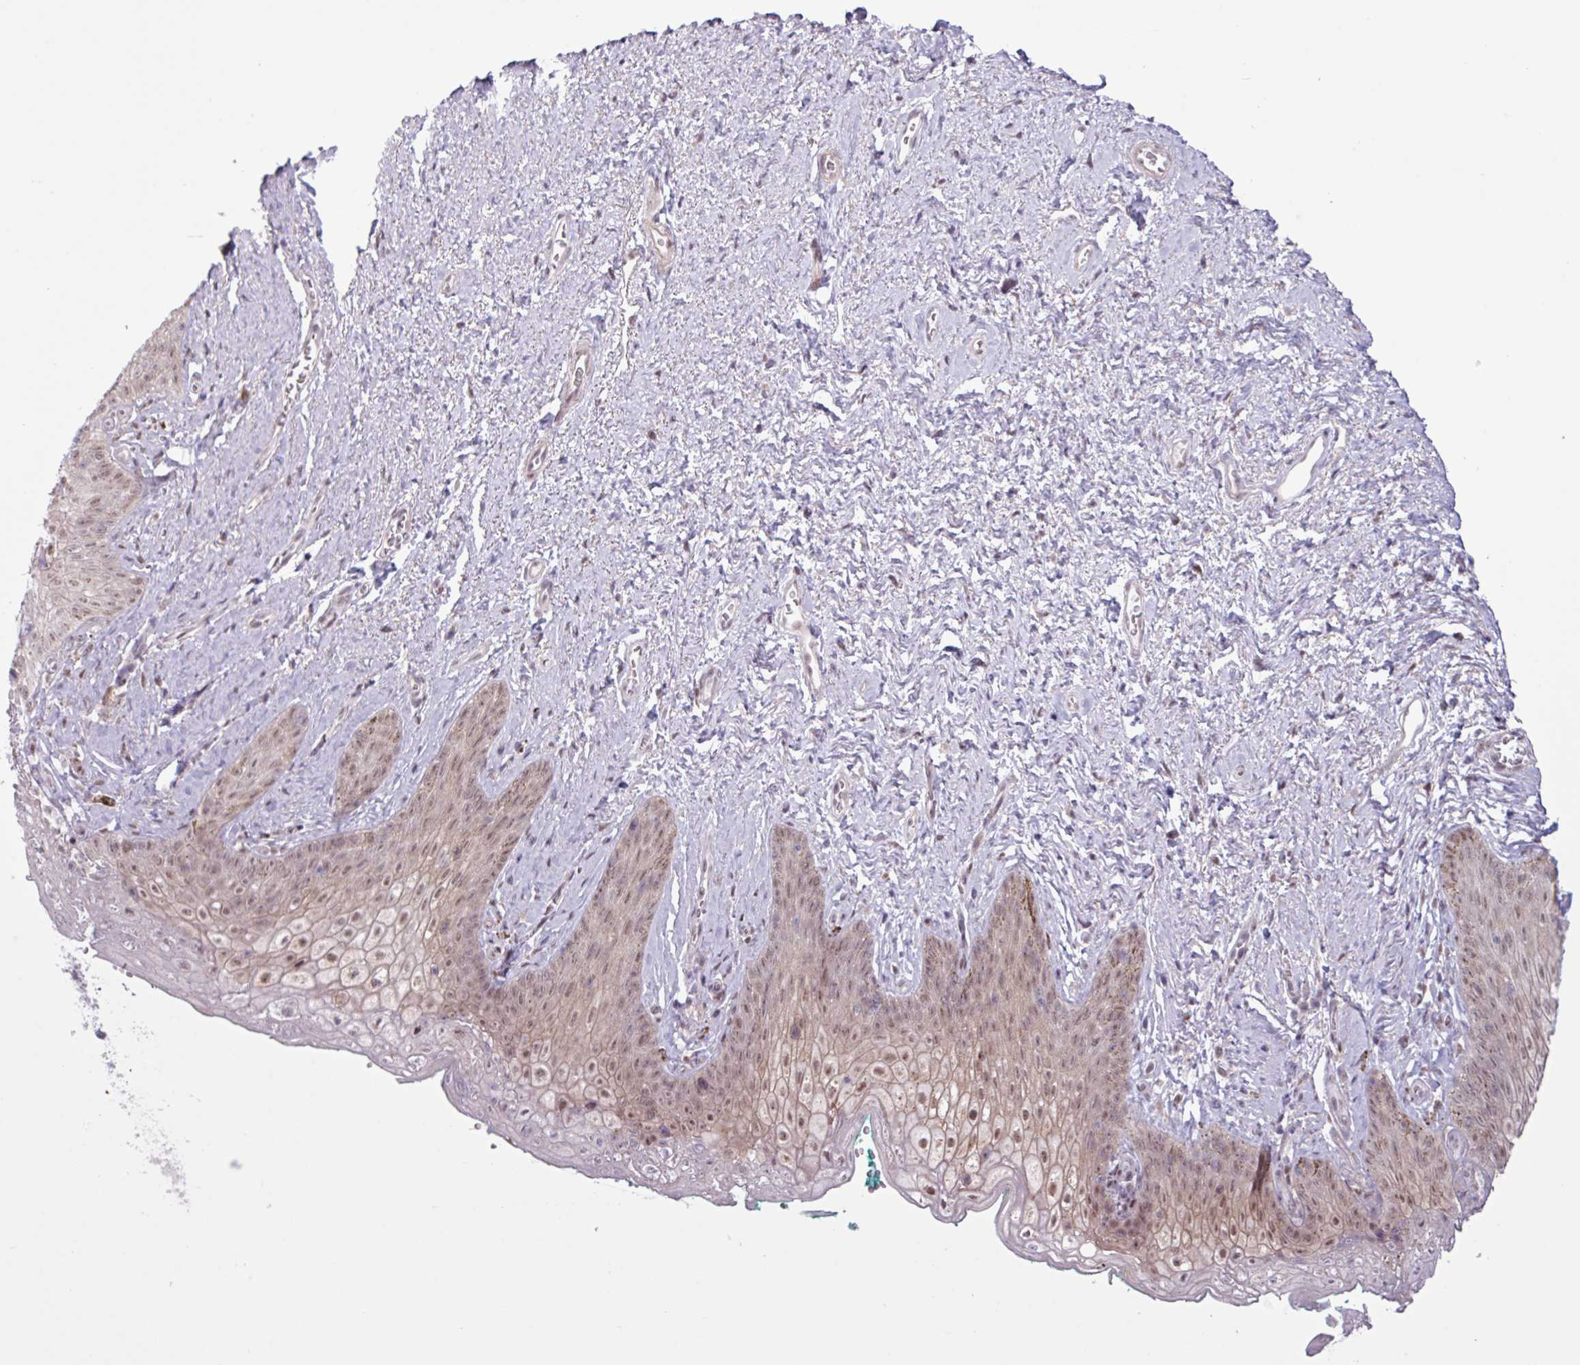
{"staining": {"intensity": "moderate", "quantity": "25%-75%", "location": "cytoplasmic/membranous,nuclear"}, "tissue": "vagina", "cell_type": "Squamous epithelial cells", "image_type": "normal", "snomed": [{"axis": "morphology", "description": "Normal tissue, NOS"}, {"axis": "topography", "description": "Vulva"}, {"axis": "topography", "description": "Vagina"}, {"axis": "topography", "description": "Peripheral nerve tissue"}], "caption": "IHC (DAB (3,3'-diaminobenzidine)) staining of benign human vagina shows moderate cytoplasmic/membranous,nuclear protein staining in approximately 25%-75% of squamous epithelial cells.", "gene": "NOTCH2", "patient": {"sex": "female", "age": 66}}